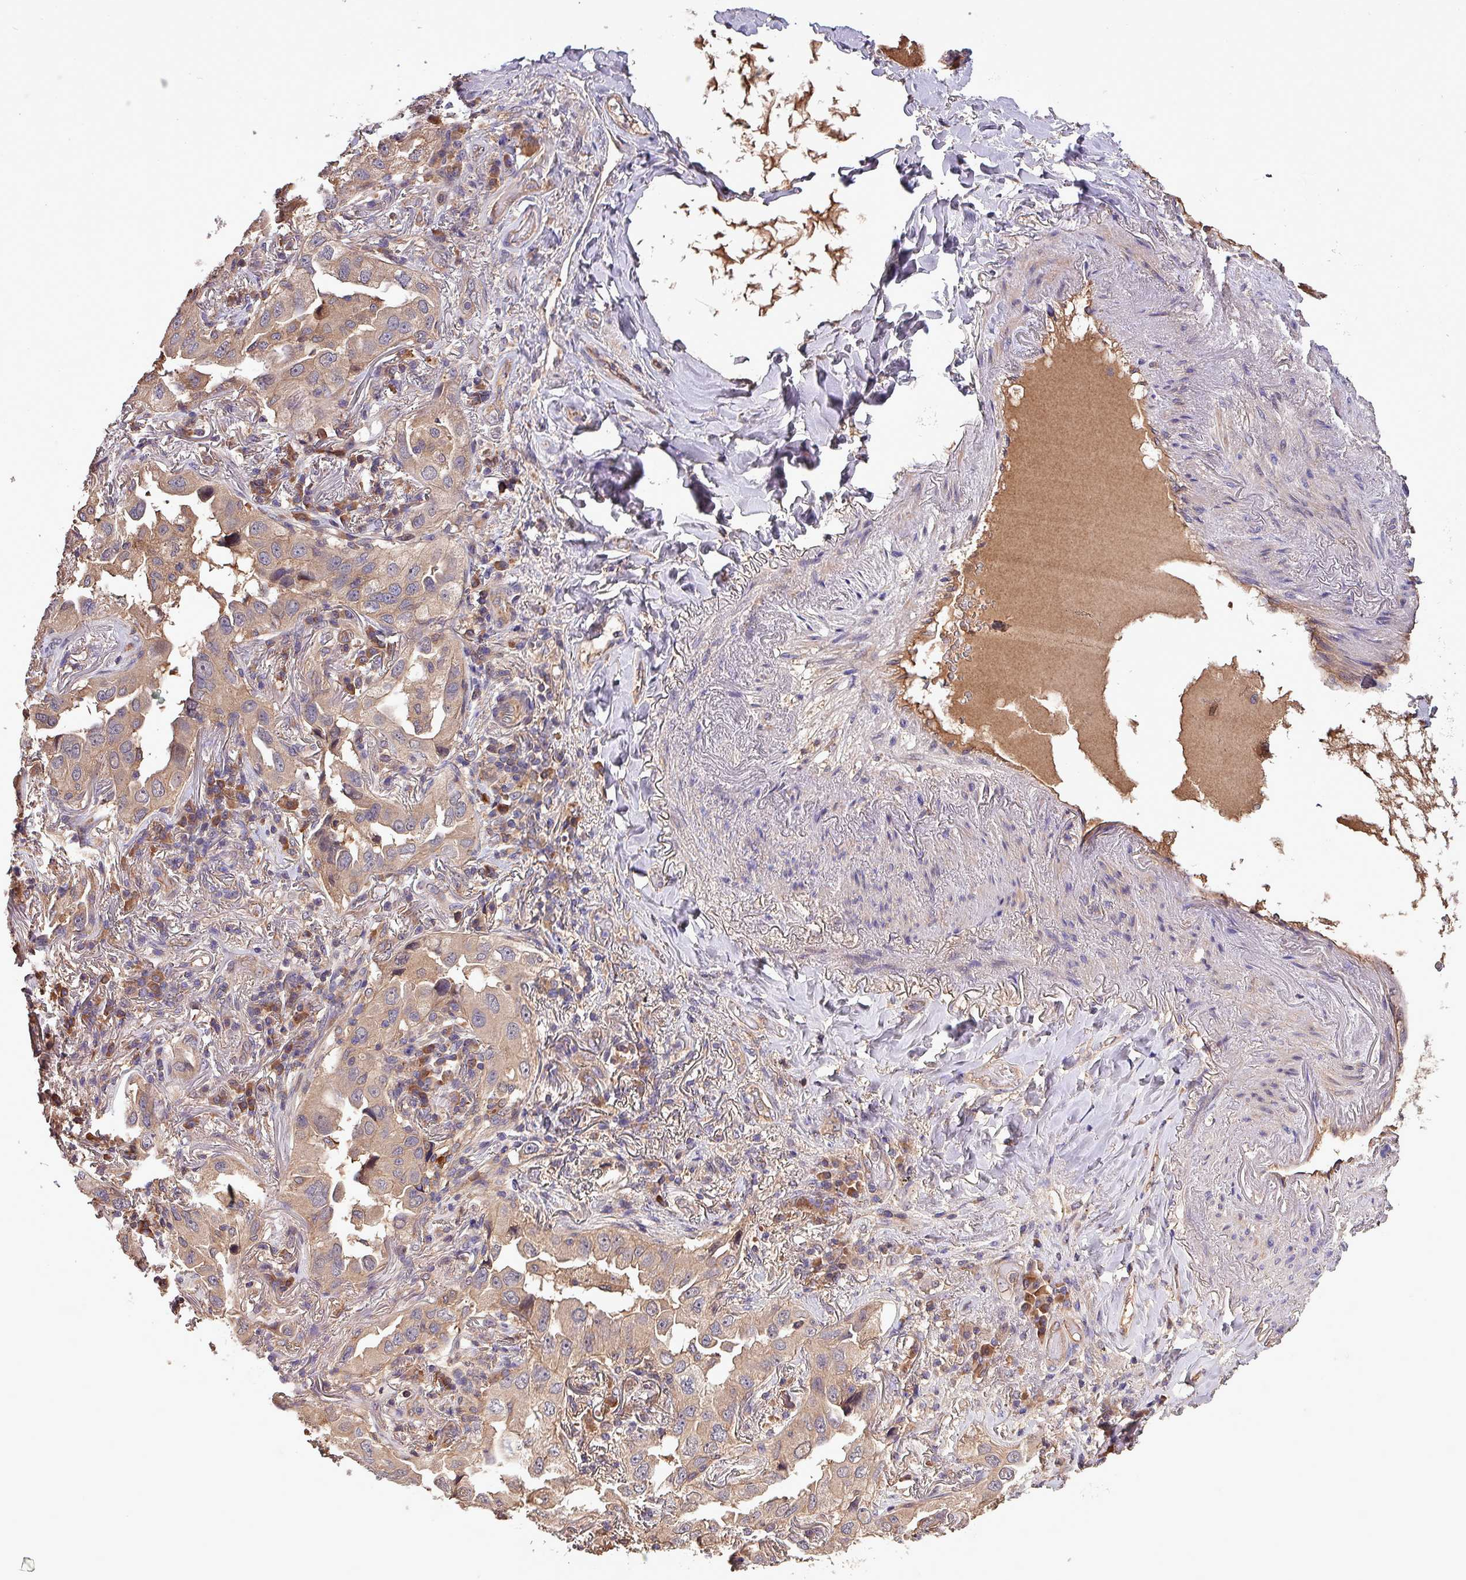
{"staining": {"intensity": "weak", "quantity": ">75%", "location": "cytoplasmic/membranous"}, "tissue": "lung cancer", "cell_type": "Tumor cells", "image_type": "cancer", "snomed": [{"axis": "morphology", "description": "Adenocarcinoma, NOS"}, {"axis": "topography", "description": "Lung"}], "caption": "IHC photomicrograph of neoplastic tissue: lung cancer stained using immunohistochemistry (IHC) demonstrates low levels of weak protein expression localized specifically in the cytoplasmic/membranous of tumor cells, appearing as a cytoplasmic/membranous brown color.", "gene": "PAFAH1B2", "patient": {"sex": "female", "age": 69}}